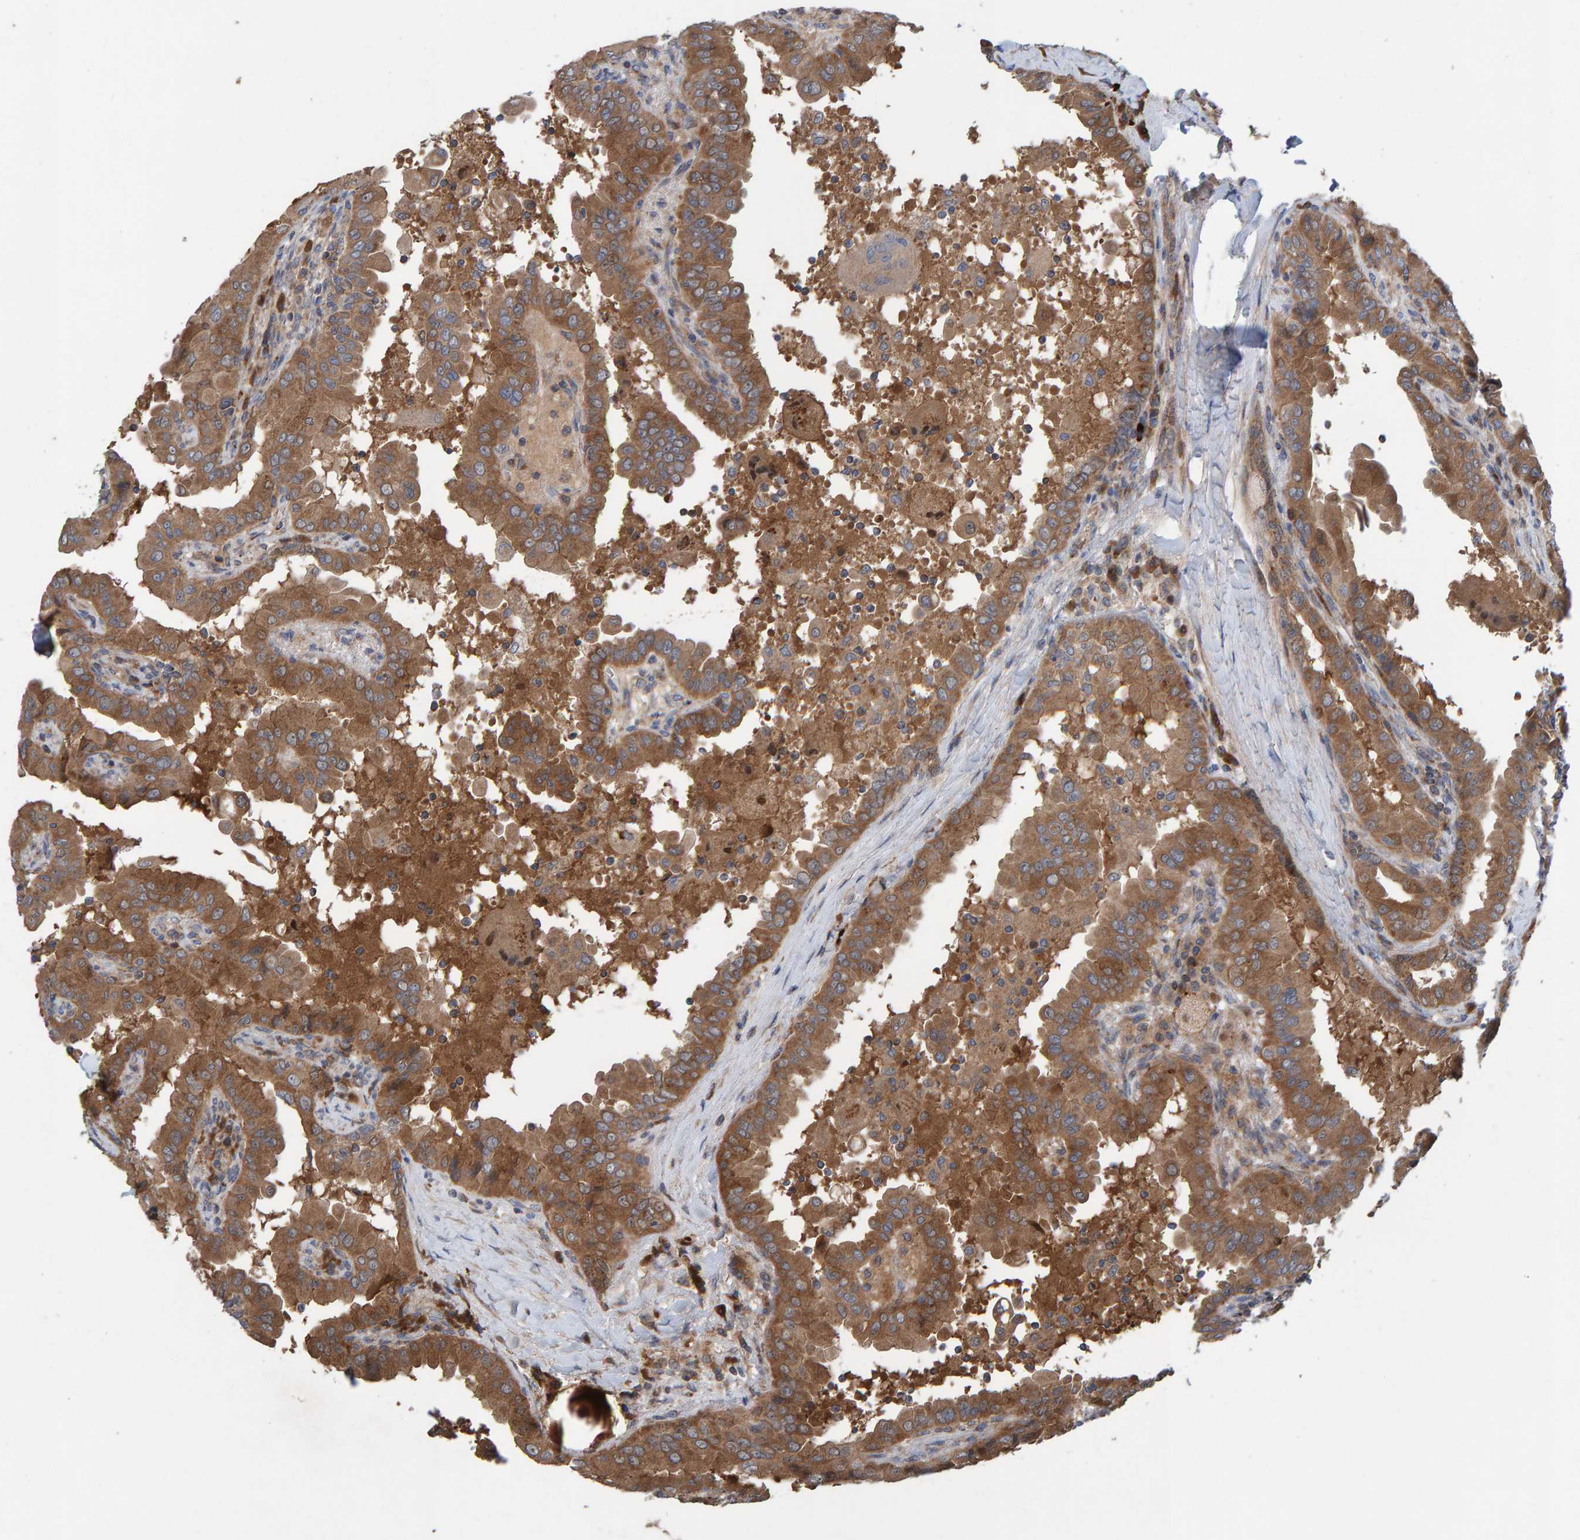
{"staining": {"intensity": "moderate", "quantity": ">75%", "location": "cytoplasmic/membranous"}, "tissue": "thyroid cancer", "cell_type": "Tumor cells", "image_type": "cancer", "snomed": [{"axis": "morphology", "description": "Papillary adenocarcinoma, NOS"}, {"axis": "topography", "description": "Thyroid gland"}], "caption": "Immunohistochemistry image of human thyroid papillary adenocarcinoma stained for a protein (brown), which displays medium levels of moderate cytoplasmic/membranous expression in approximately >75% of tumor cells.", "gene": "KIAA0753", "patient": {"sex": "male", "age": 33}}